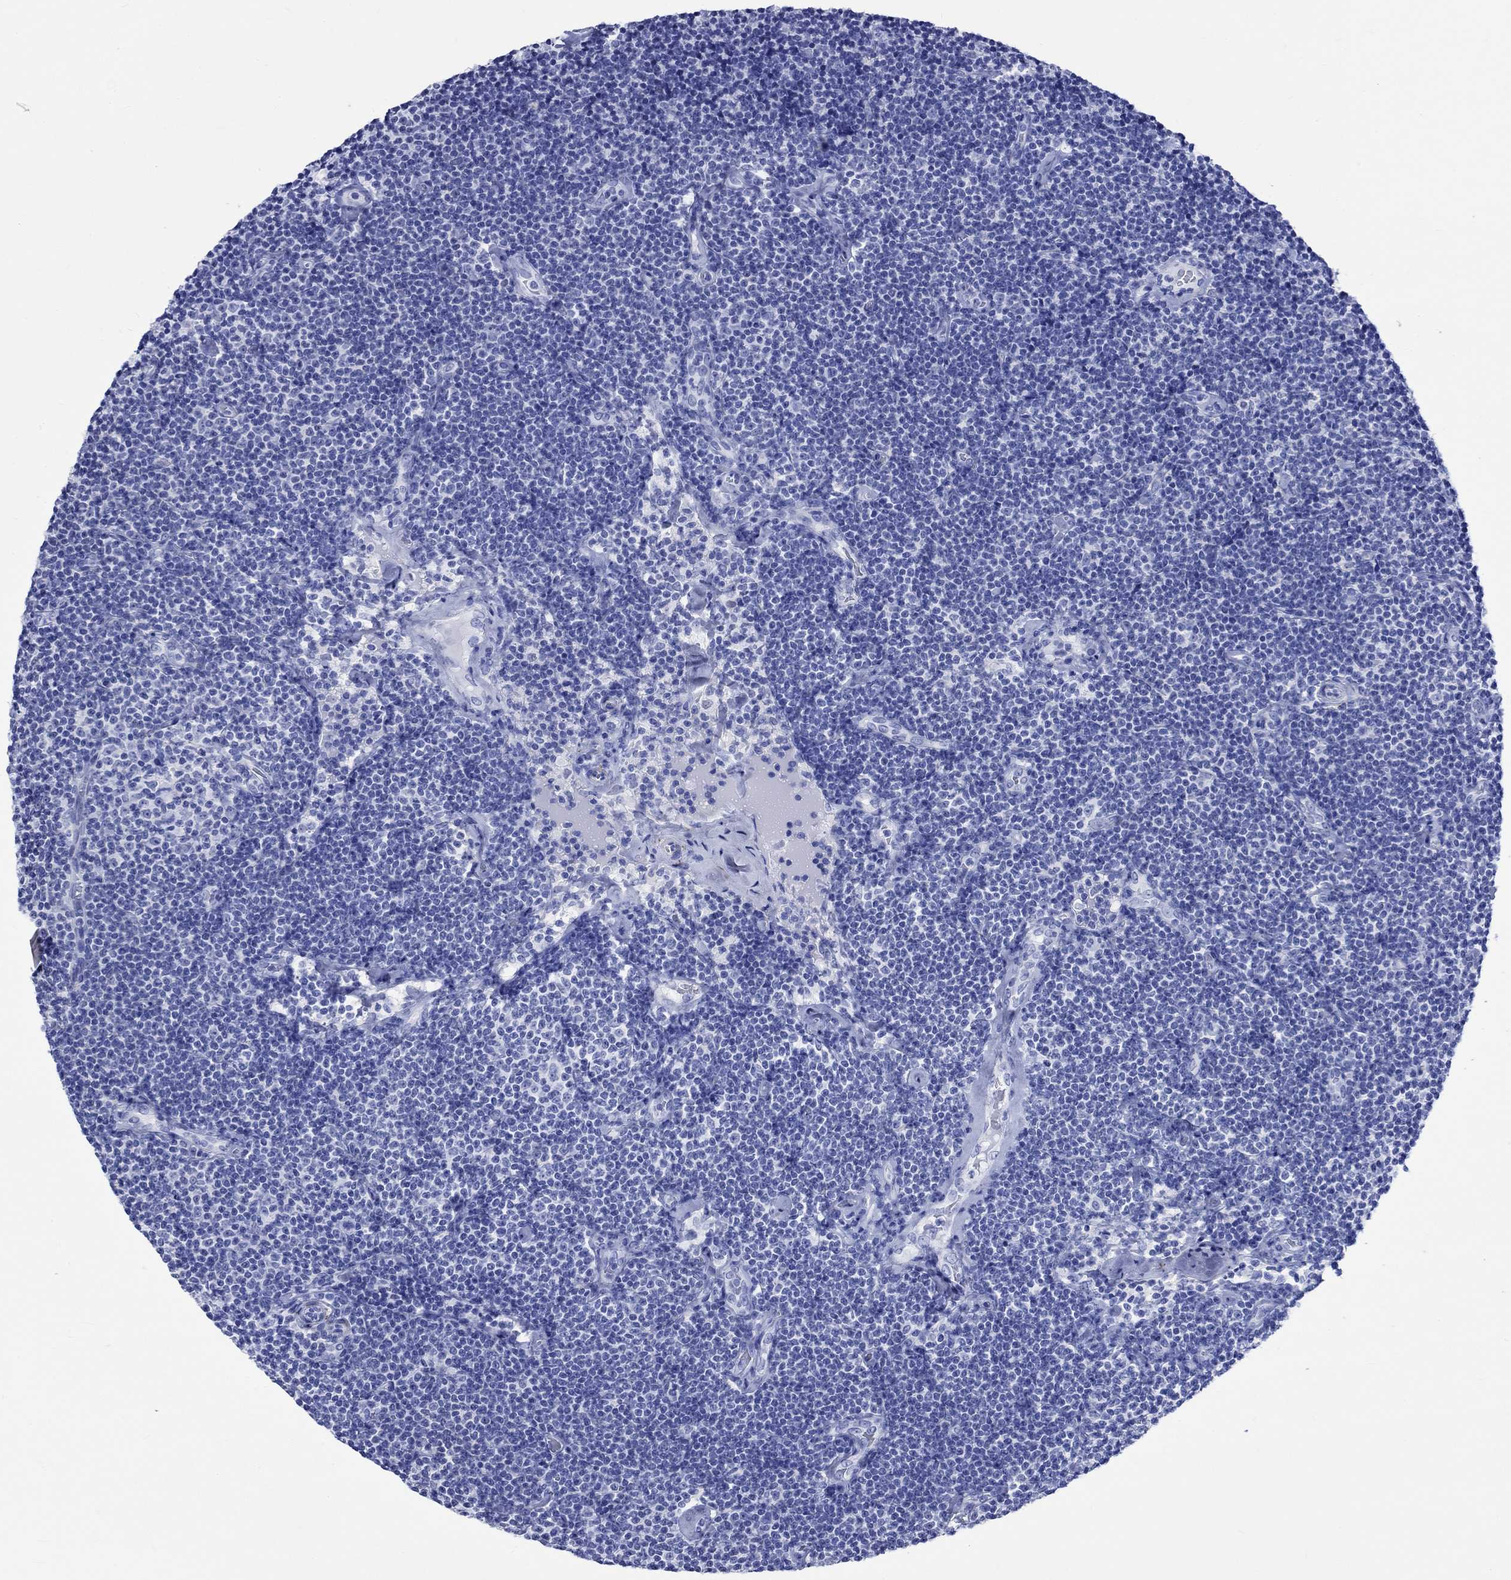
{"staining": {"intensity": "negative", "quantity": "none", "location": "none"}, "tissue": "lymphoma", "cell_type": "Tumor cells", "image_type": "cancer", "snomed": [{"axis": "morphology", "description": "Malignant lymphoma, non-Hodgkin's type, Low grade"}, {"axis": "topography", "description": "Lymph node"}], "caption": "This histopathology image is of low-grade malignant lymphoma, non-Hodgkin's type stained with IHC to label a protein in brown with the nuclei are counter-stained blue. There is no expression in tumor cells. (DAB (3,3'-diaminobenzidine) immunohistochemistry (IHC) with hematoxylin counter stain).", "gene": "CRYAB", "patient": {"sex": "male", "age": 81}}